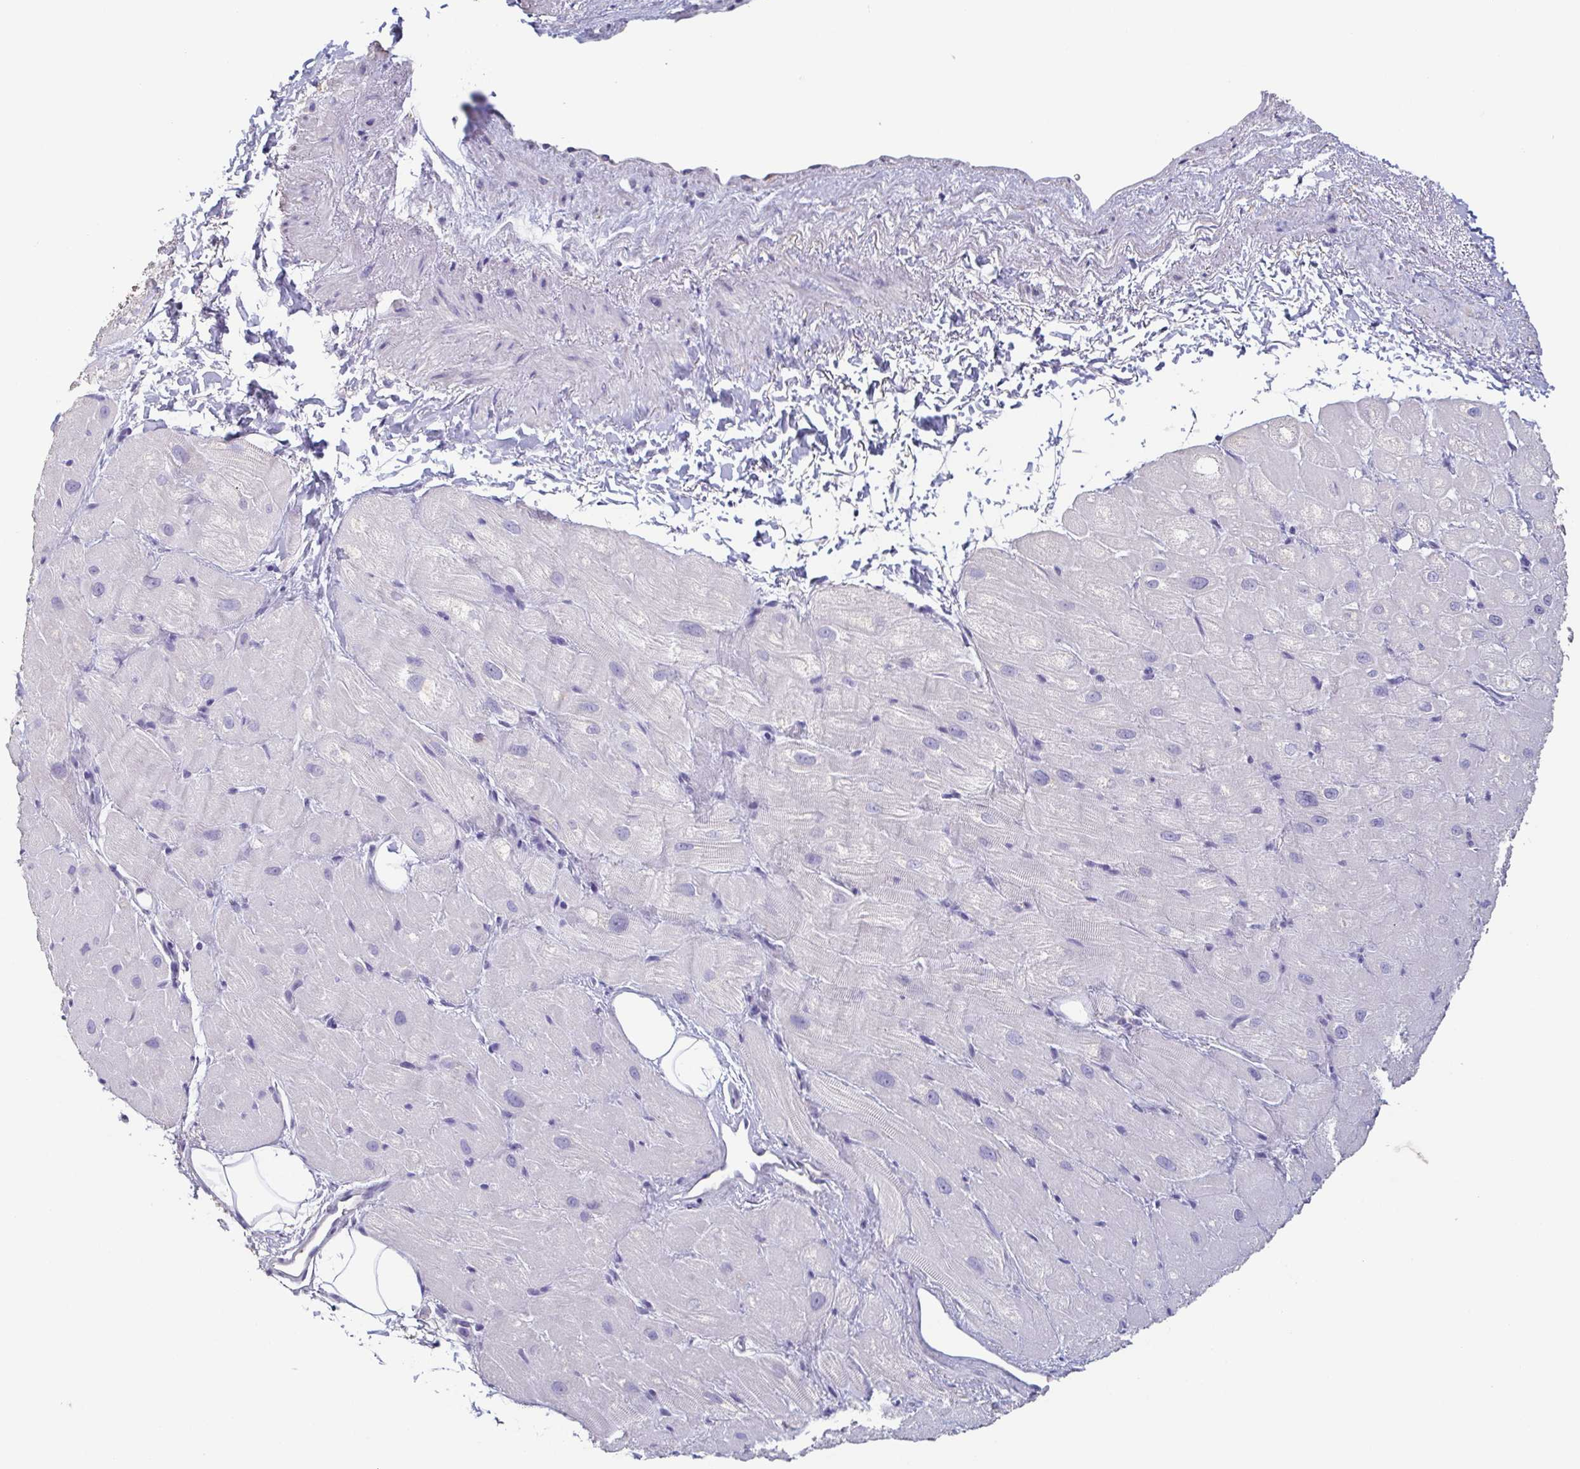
{"staining": {"intensity": "negative", "quantity": "none", "location": "none"}, "tissue": "heart muscle", "cell_type": "Cardiomyocytes", "image_type": "normal", "snomed": [{"axis": "morphology", "description": "Normal tissue, NOS"}, {"axis": "topography", "description": "Heart"}], "caption": "This photomicrograph is of benign heart muscle stained with immunohistochemistry (IHC) to label a protein in brown with the nuclei are counter-stained blue. There is no positivity in cardiomyocytes.", "gene": "BPIFA2", "patient": {"sex": "male", "age": 62}}